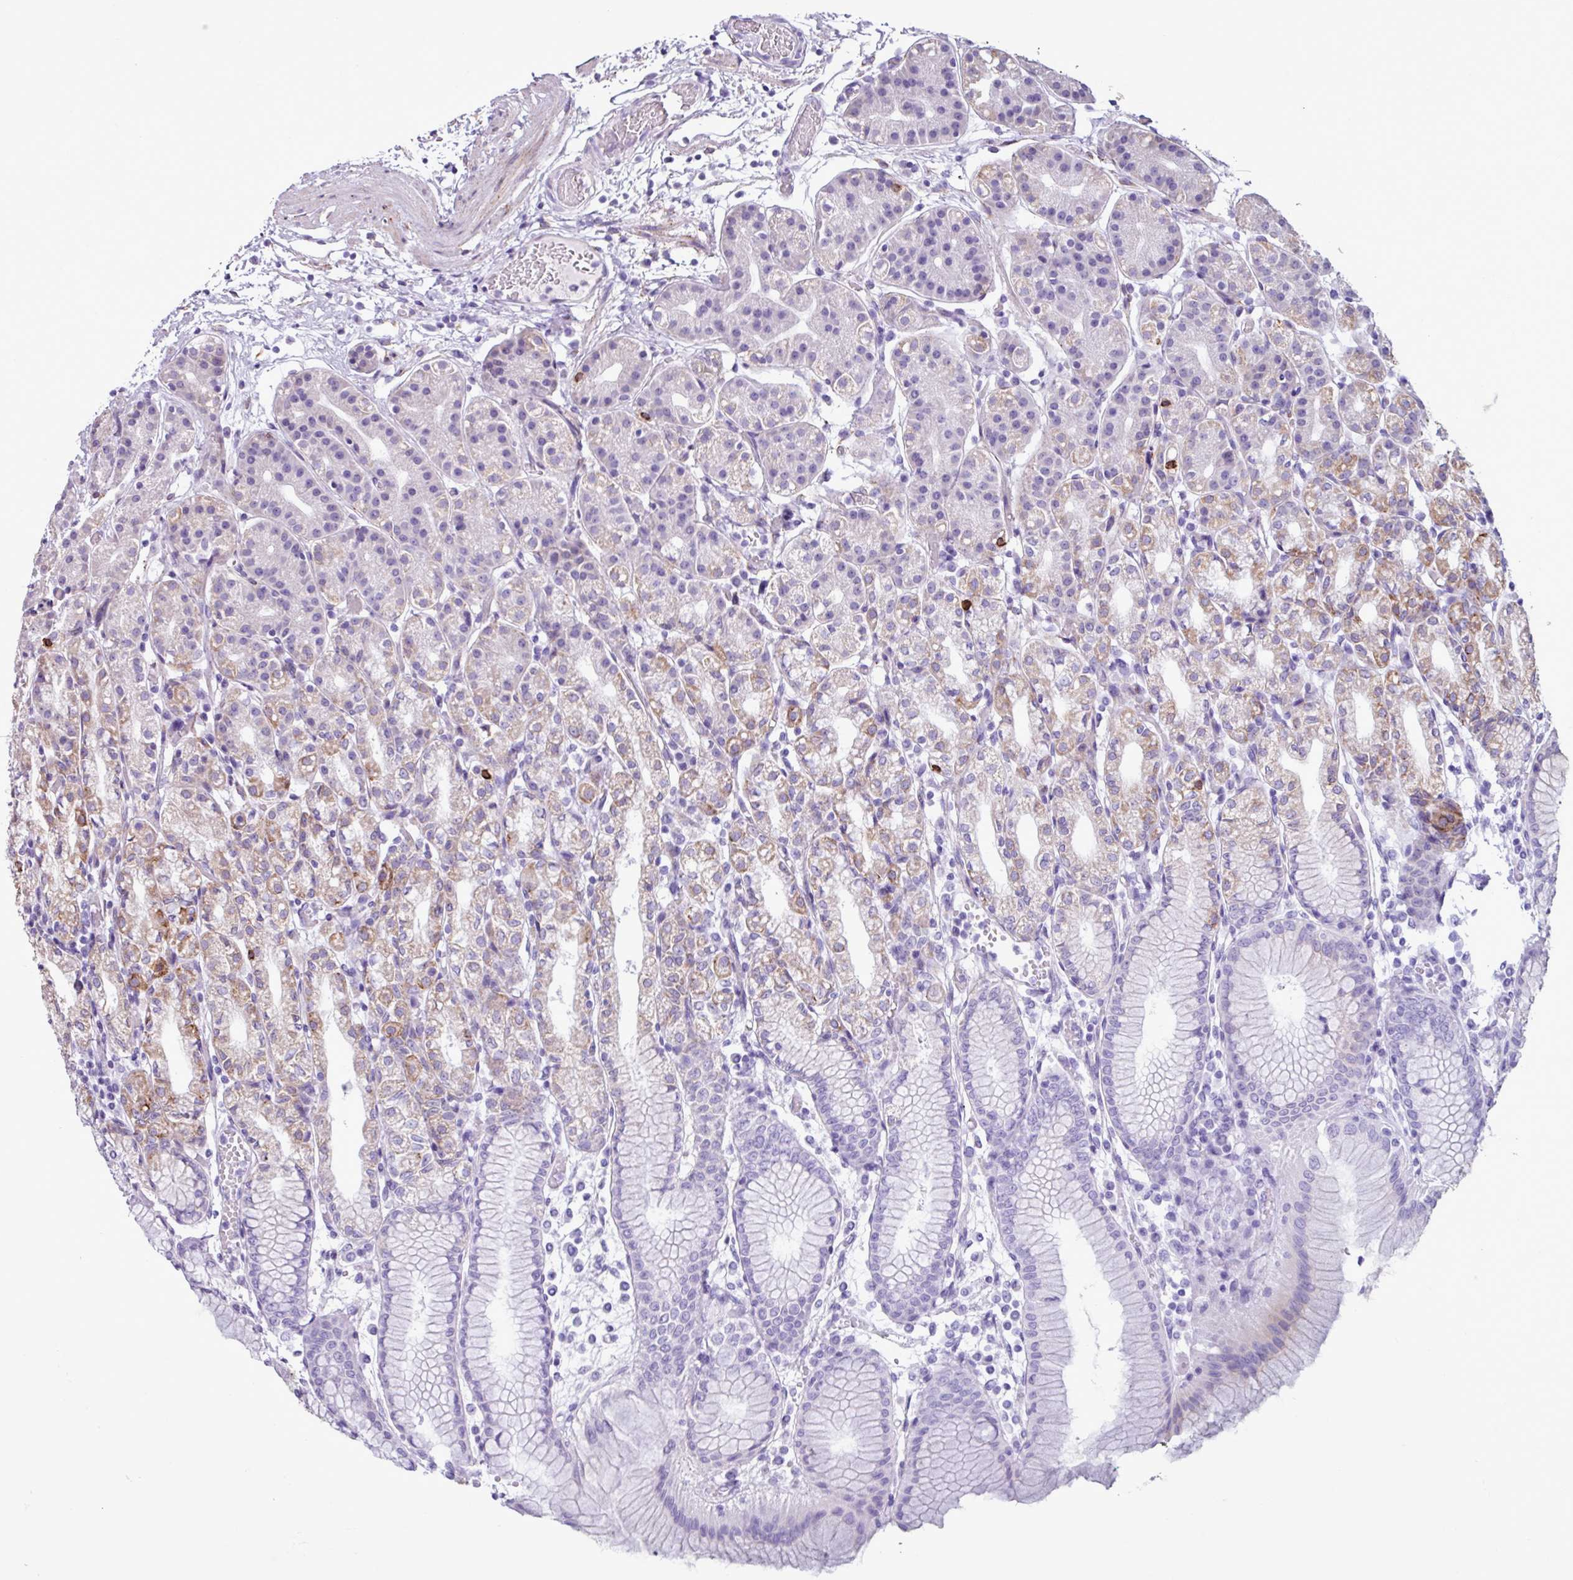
{"staining": {"intensity": "moderate", "quantity": "<25%", "location": "cytoplasmic/membranous"}, "tissue": "stomach", "cell_type": "Glandular cells", "image_type": "normal", "snomed": [{"axis": "morphology", "description": "Normal tissue, NOS"}, {"axis": "topography", "description": "Stomach"}], "caption": "DAB (3,3'-diaminobenzidine) immunohistochemical staining of unremarkable human stomach shows moderate cytoplasmic/membranous protein staining in about <25% of glandular cells.", "gene": "PPP1R35", "patient": {"sex": "female", "age": 57}}